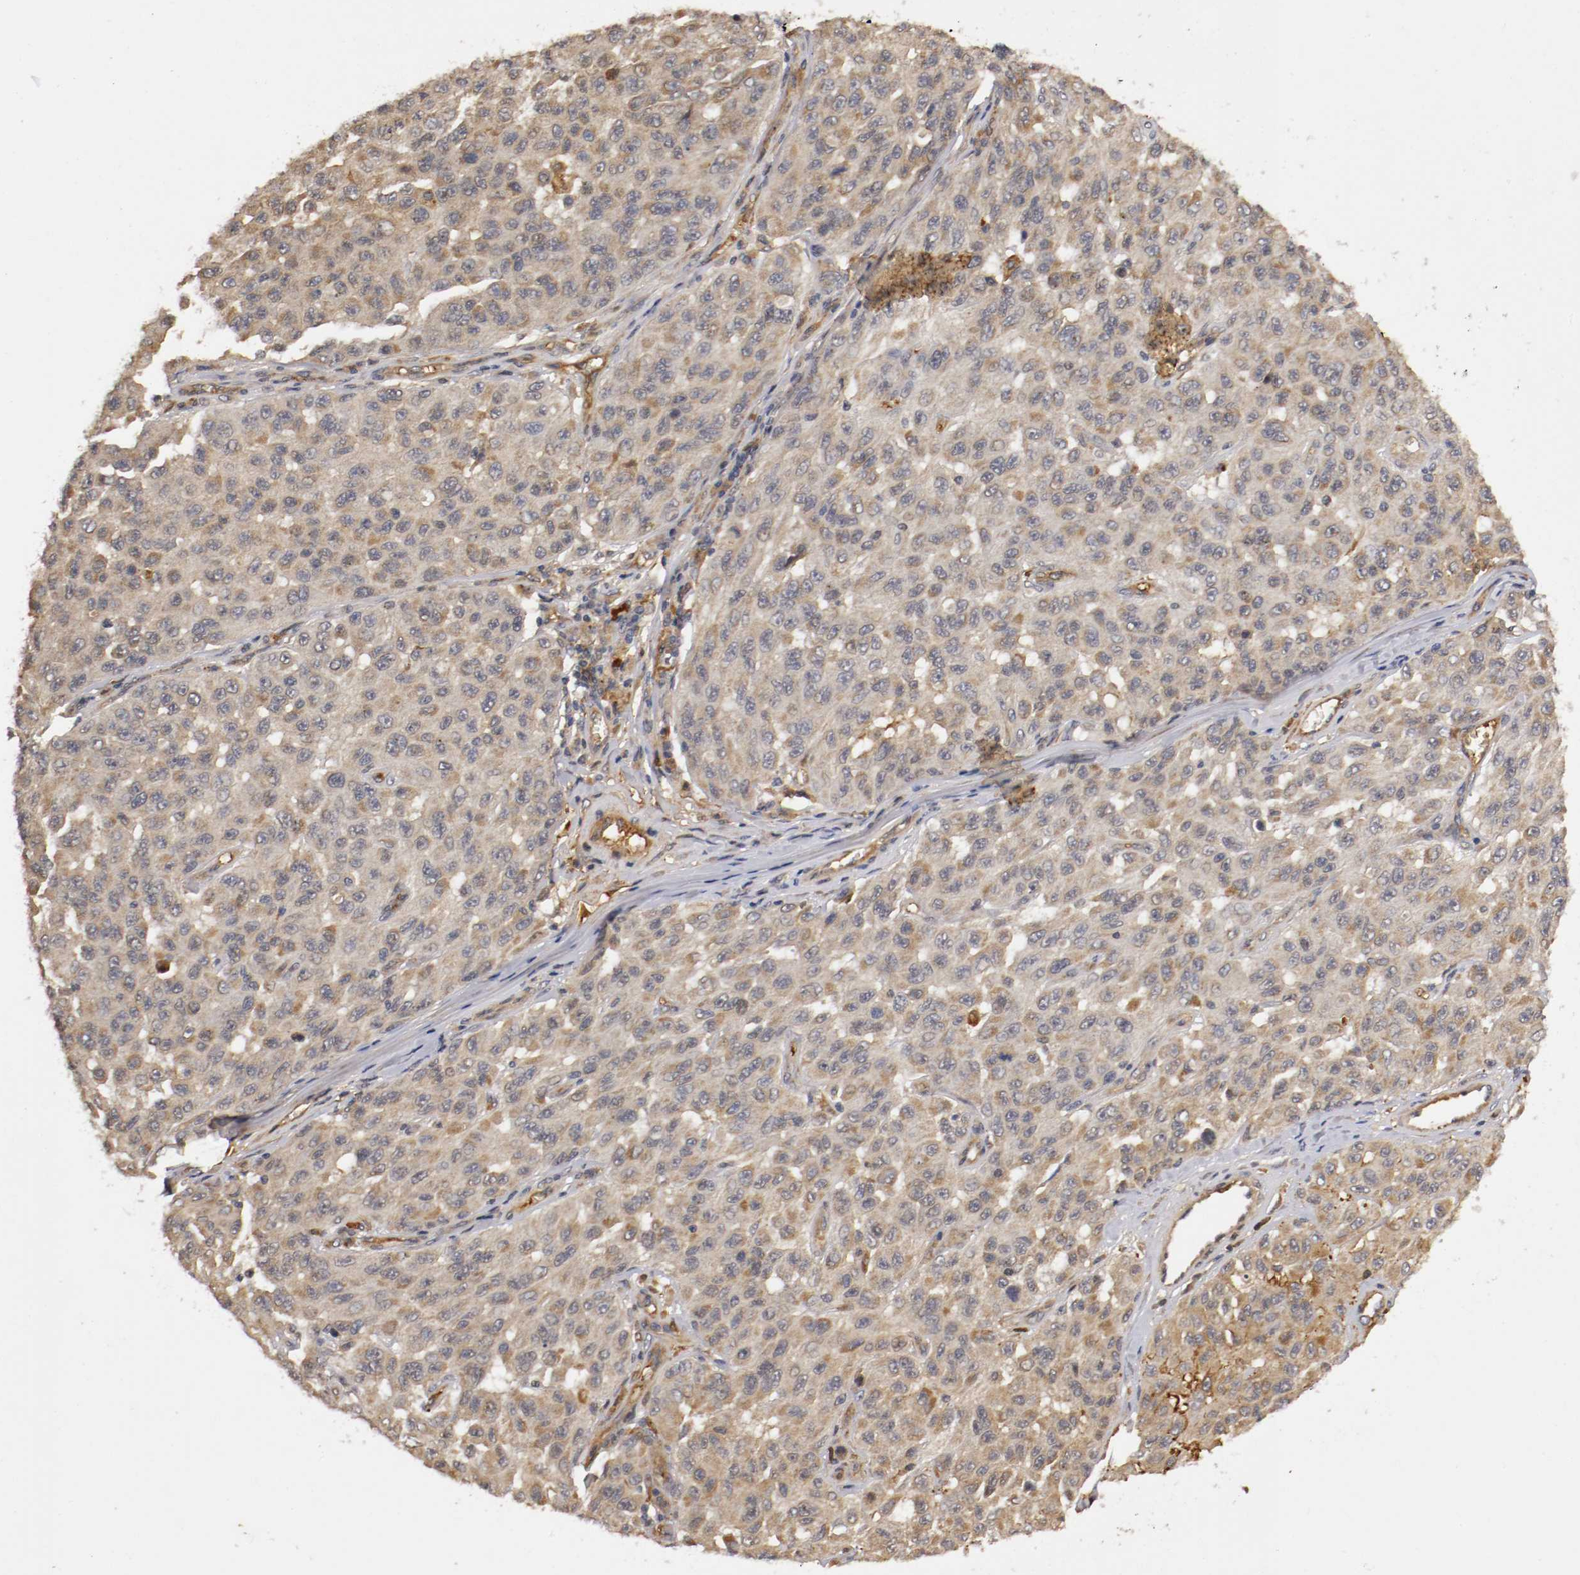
{"staining": {"intensity": "moderate", "quantity": ">75%", "location": "cytoplasmic/membranous"}, "tissue": "melanoma", "cell_type": "Tumor cells", "image_type": "cancer", "snomed": [{"axis": "morphology", "description": "Malignant melanoma, NOS"}, {"axis": "topography", "description": "Skin"}], "caption": "Immunohistochemical staining of human melanoma reveals medium levels of moderate cytoplasmic/membranous protein positivity in about >75% of tumor cells.", "gene": "TNFRSF1B", "patient": {"sex": "male", "age": 30}}